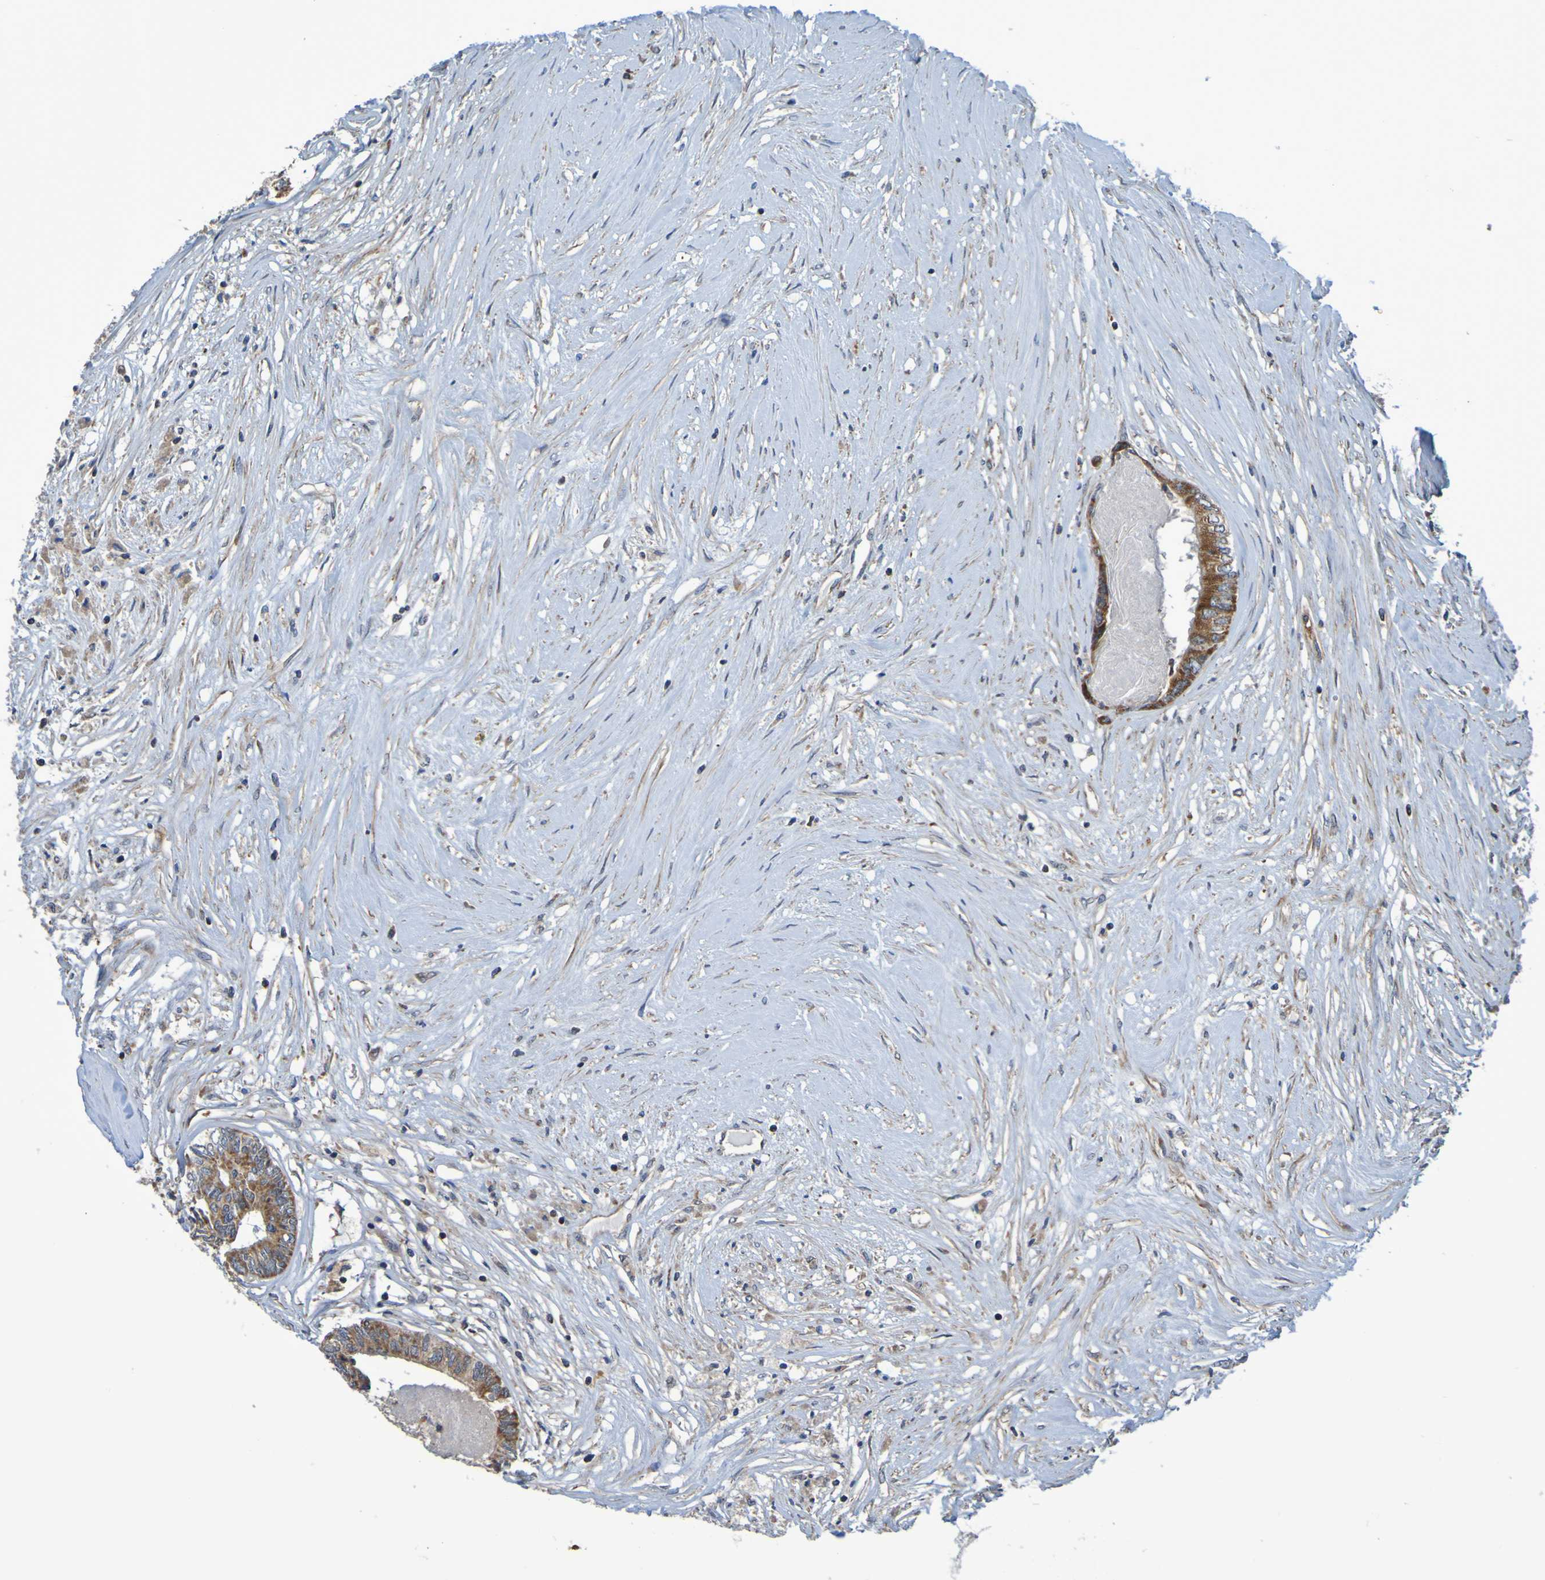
{"staining": {"intensity": "strong", "quantity": ">75%", "location": "cytoplasmic/membranous"}, "tissue": "colorectal cancer", "cell_type": "Tumor cells", "image_type": "cancer", "snomed": [{"axis": "morphology", "description": "Adenocarcinoma, NOS"}, {"axis": "topography", "description": "Rectum"}], "caption": "About >75% of tumor cells in human colorectal cancer (adenocarcinoma) reveal strong cytoplasmic/membranous protein staining as visualized by brown immunohistochemical staining.", "gene": "CCDC51", "patient": {"sex": "male", "age": 63}}